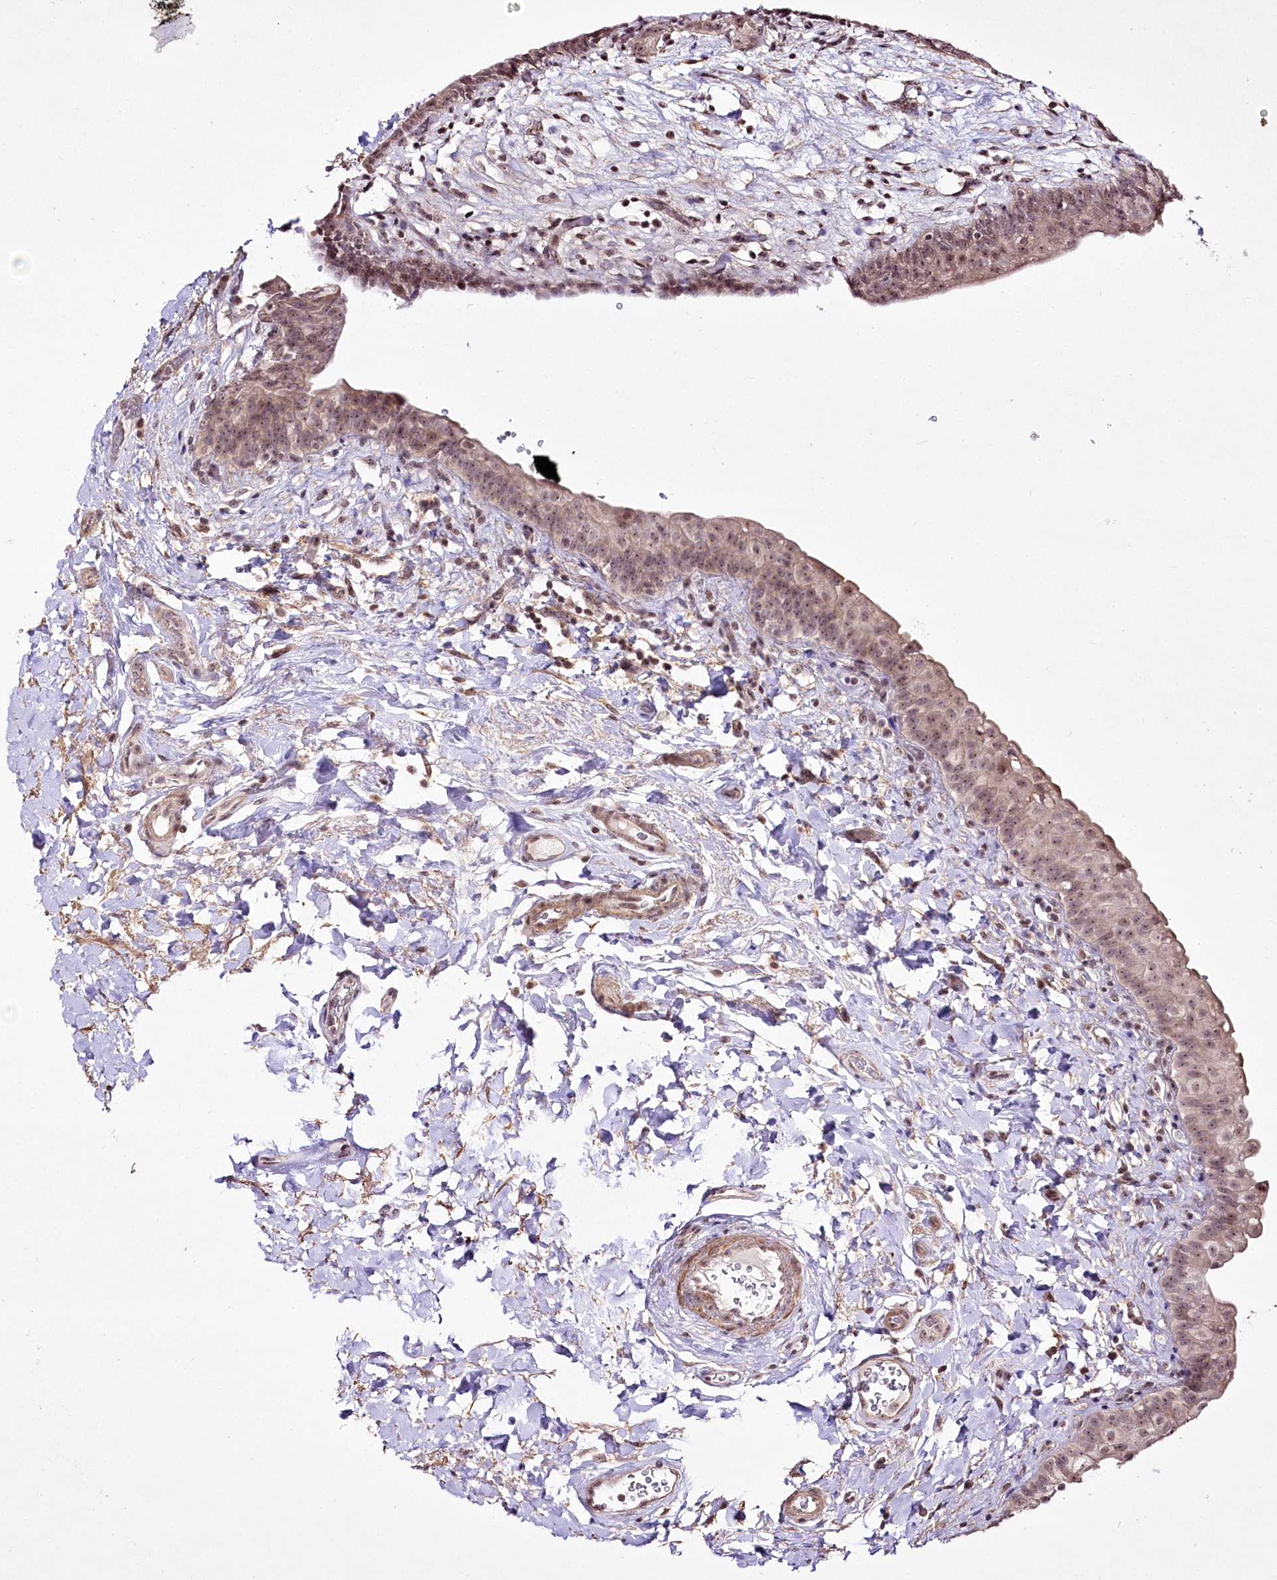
{"staining": {"intensity": "moderate", "quantity": "25%-75%", "location": "nuclear"}, "tissue": "urinary bladder", "cell_type": "Urothelial cells", "image_type": "normal", "snomed": [{"axis": "morphology", "description": "Normal tissue, NOS"}, {"axis": "topography", "description": "Urinary bladder"}], "caption": "High-power microscopy captured an IHC histopathology image of unremarkable urinary bladder, revealing moderate nuclear expression in about 25%-75% of urothelial cells. Nuclei are stained in blue.", "gene": "CCDC59", "patient": {"sex": "male", "age": 83}}